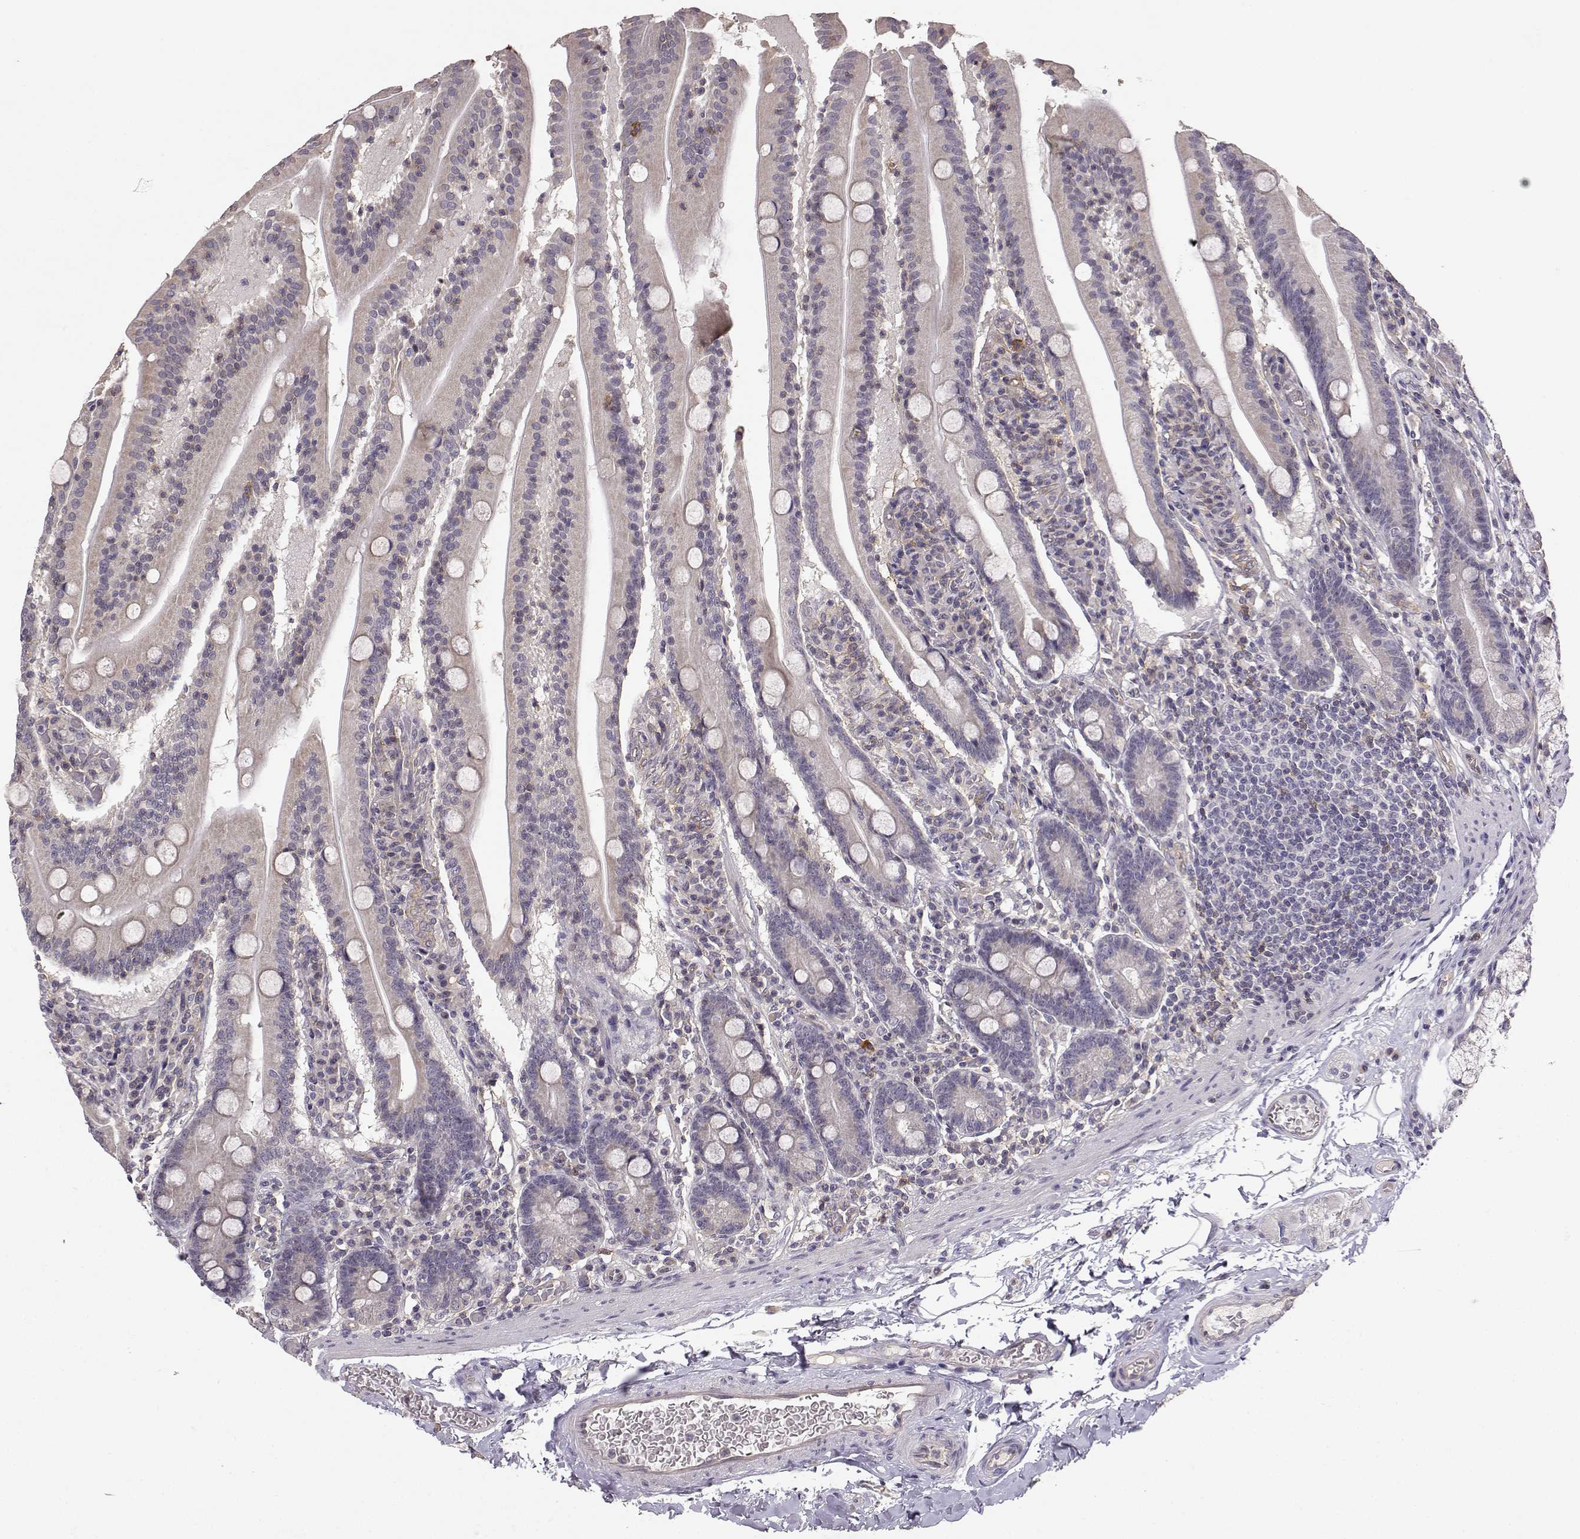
{"staining": {"intensity": "weak", "quantity": "<25%", "location": "cytoplasmic/membranous"}, "tissue": "small intestine", "cell_type": "Glandular cells", "image_type": "normal", "snomed": [{"axis": "morphology", "description": "Normal tissue, NOS"}, {"axis": "topography", "description": "Small intestine"}], "caption": "Glandular cells show no significant protein expression in normal small intestine.", "gene": "IFITM1", "patient": {"sex": "male", "age": 37}}